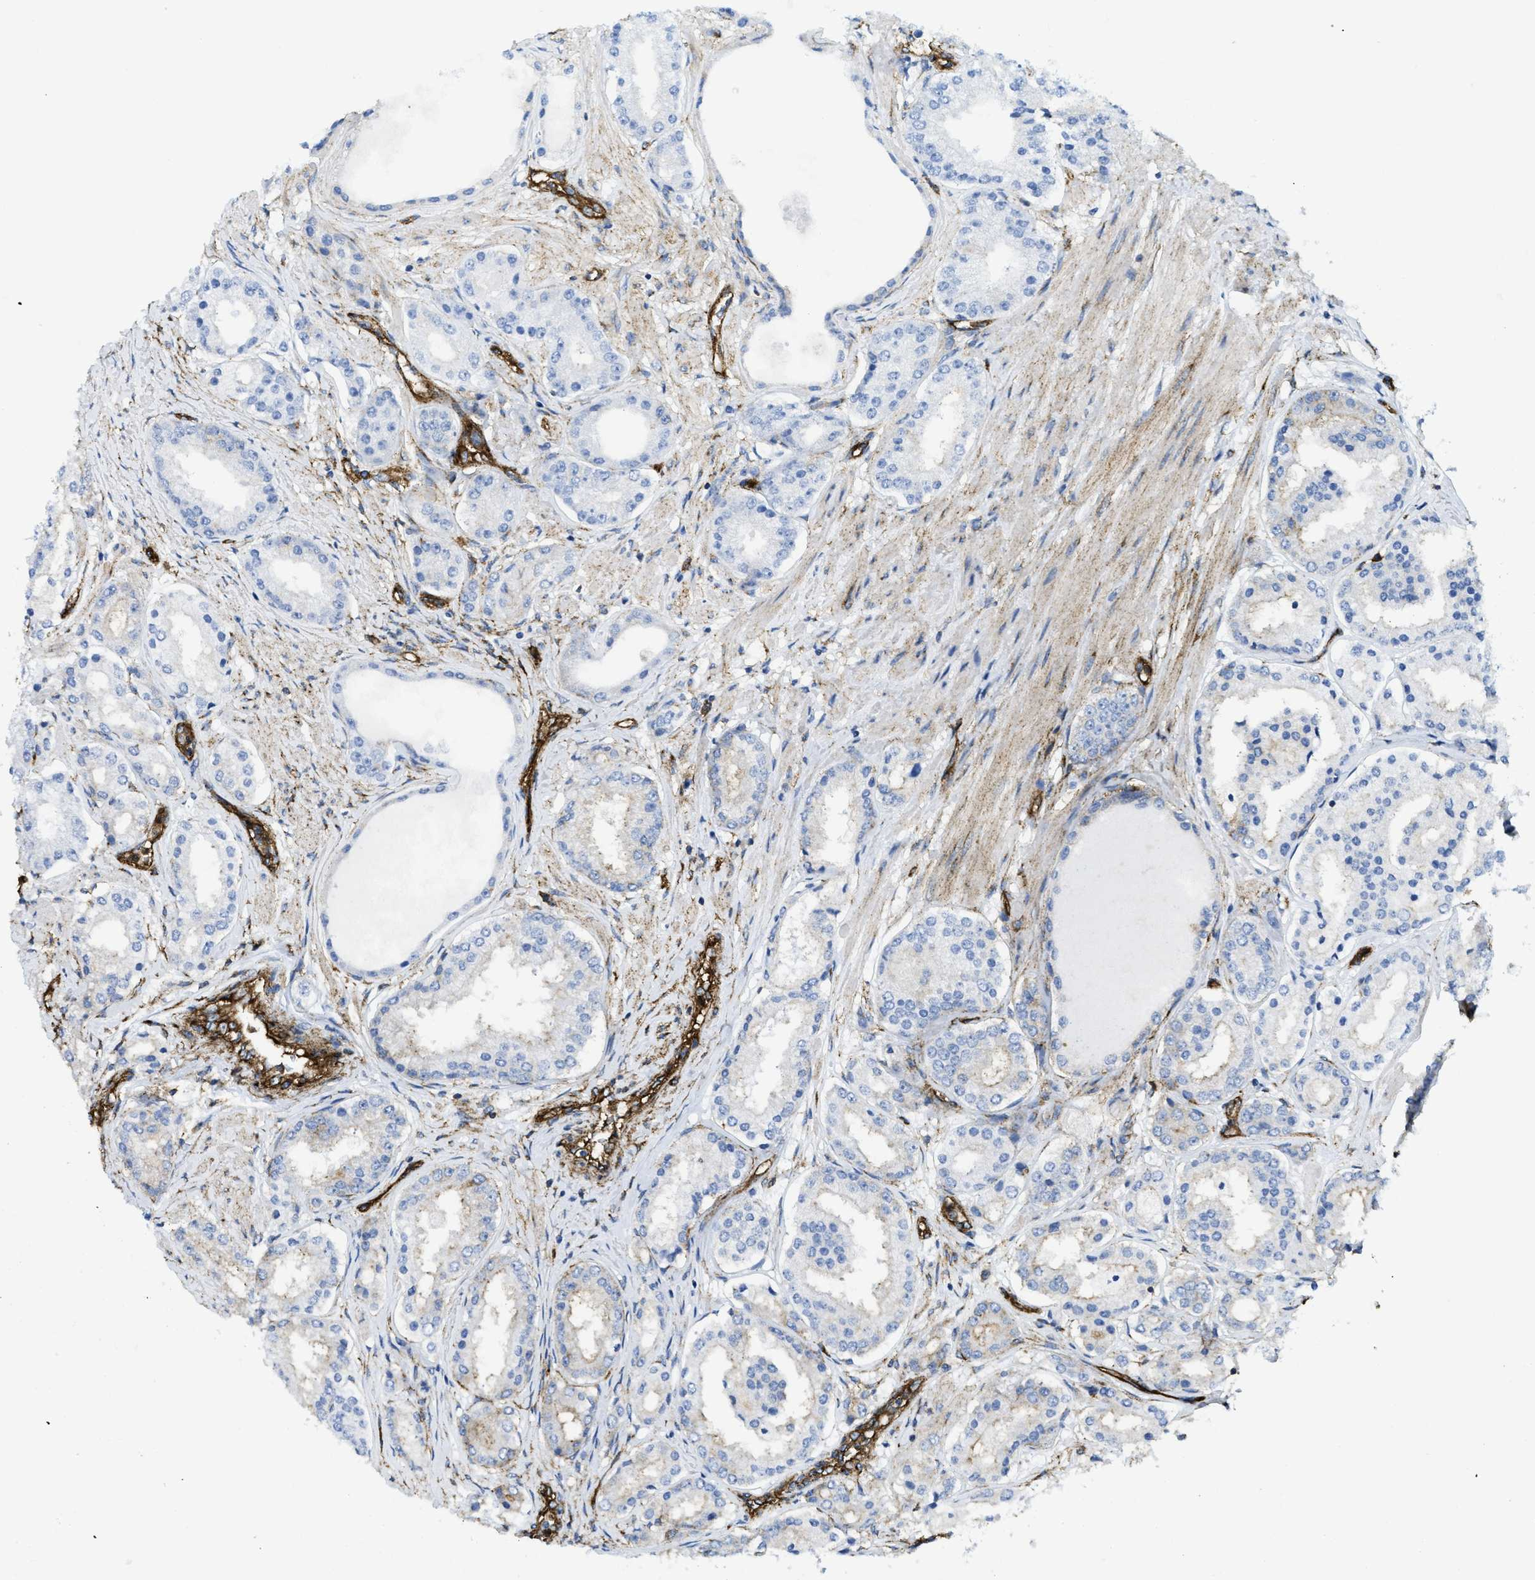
{"staining": {"intensity": "negative", "quantity": "none", "location": "none"}, "tissue": "prostate cancer", "cell_type": "Tumor cells", "image_type": "cancer", "snomed": [{"axis": "morphology", "description": "Adenocarcinoma, Low grade"}, {"axis": "topography", "description": "Prostate"}], "caption": "High magnification brightfield microscopy of prostate cancer stained with DAB (3,3'-diaminobenzidine) (brown) and counterstained with hematoxylin (blue): tumor cells show no significant positivity.", "gene": "HIP1", "patient": {"sex": "male", "age": 63}}